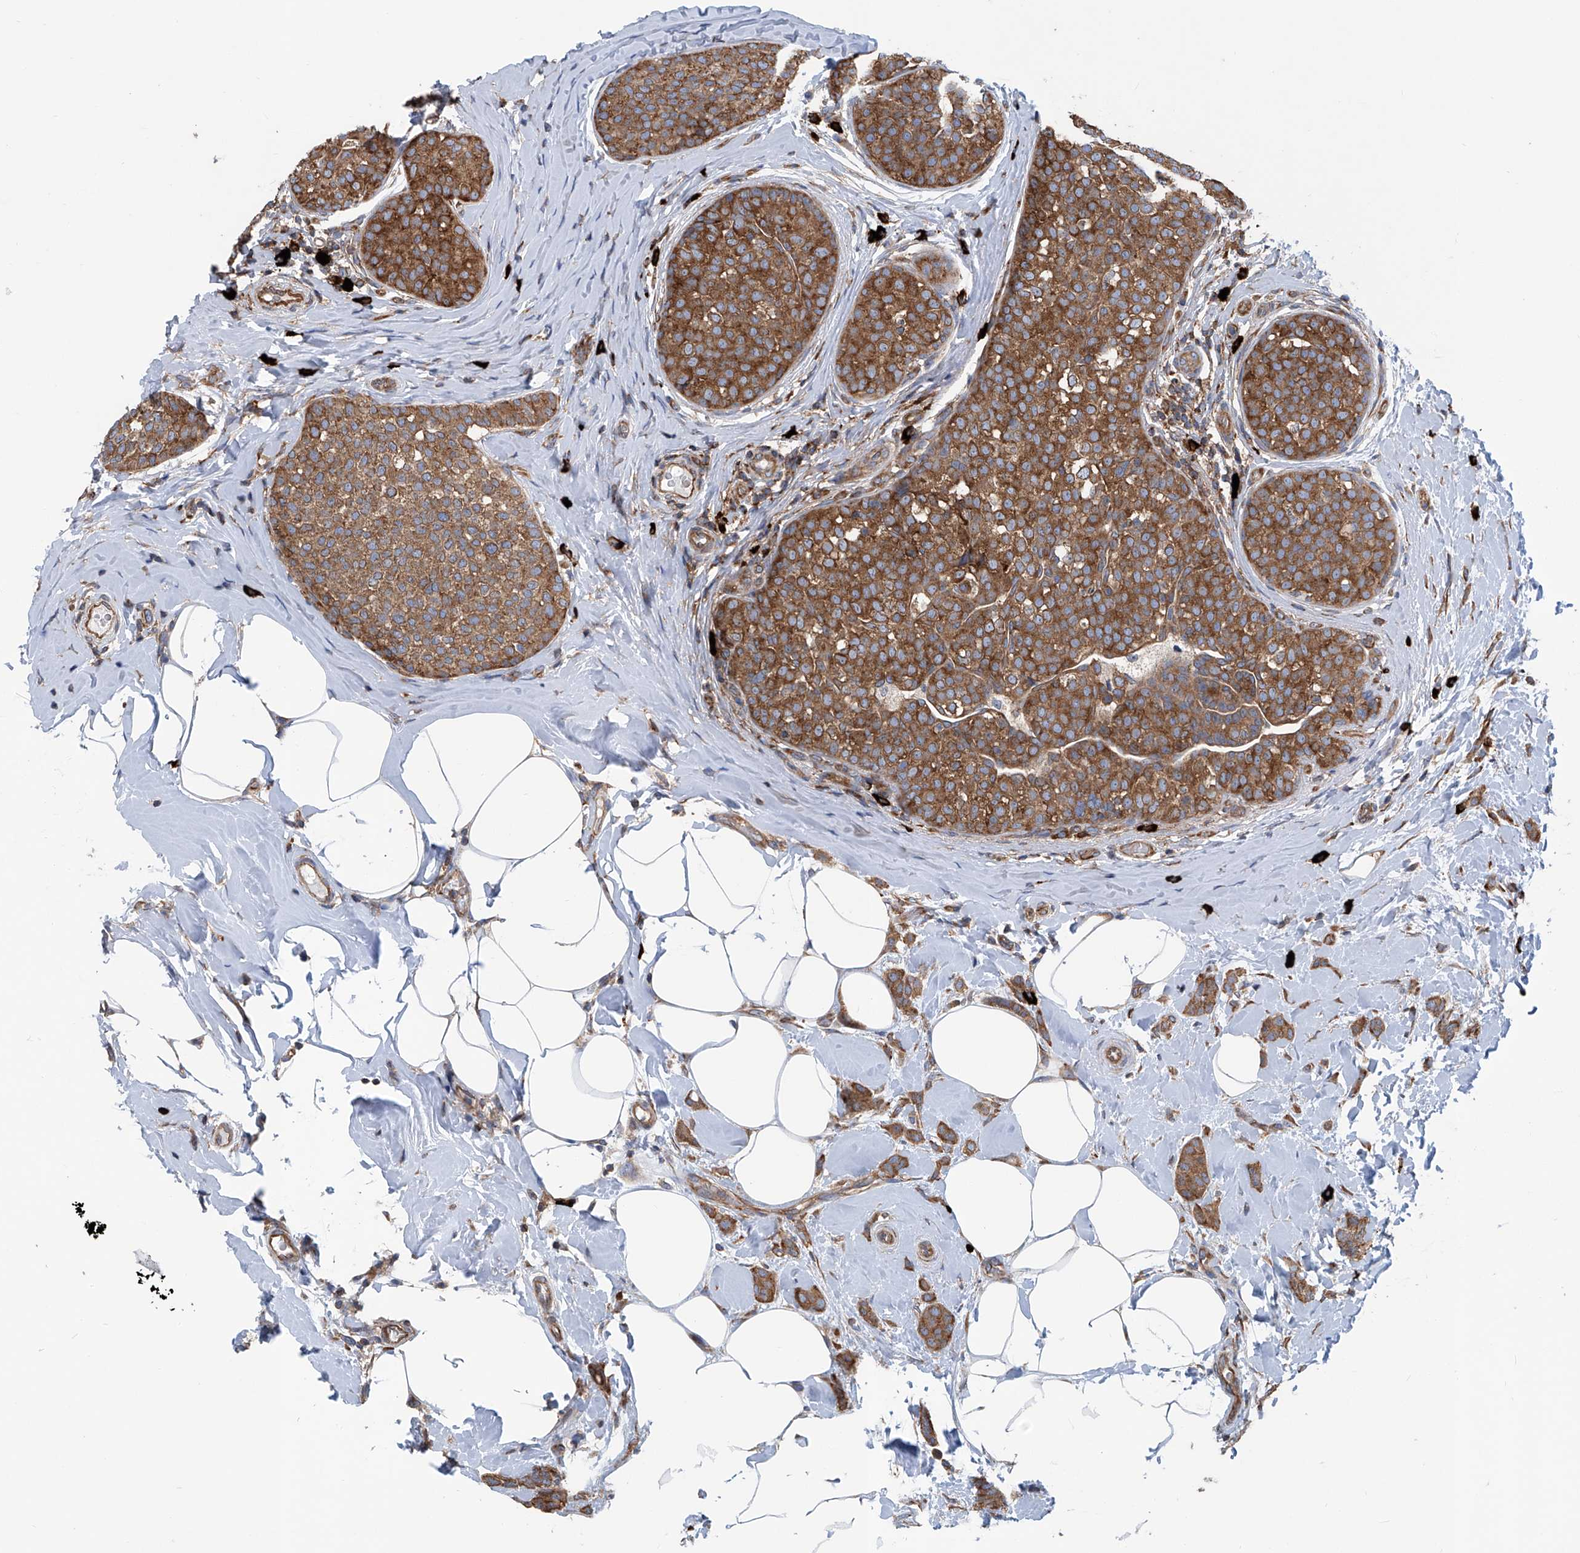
{"staining": {"intensity": "strong", "quantity": ">75%", "location": "cytoplasmic/membranous"}, "tissue": "breast cancer", "cell_type": "Tumor cells", "image_type": "cancer", "snomed": [{"axis": "morphology", "description": "Lobular carcinoma, in situ"}, {"axis": "morphology", "description": "Lobular carcinoma"}, {"axis": "topography", "description": "Breast"}], "caption": "Approximately >75% of tumor cells in breast cancer (lobular carcinoma) reveal strong cytoplasmic/membranous protein positivity as visualized by brown immunohistochemical staining.", "gene": "SENP2", "patient": {"sex": "female", "age": 41}}